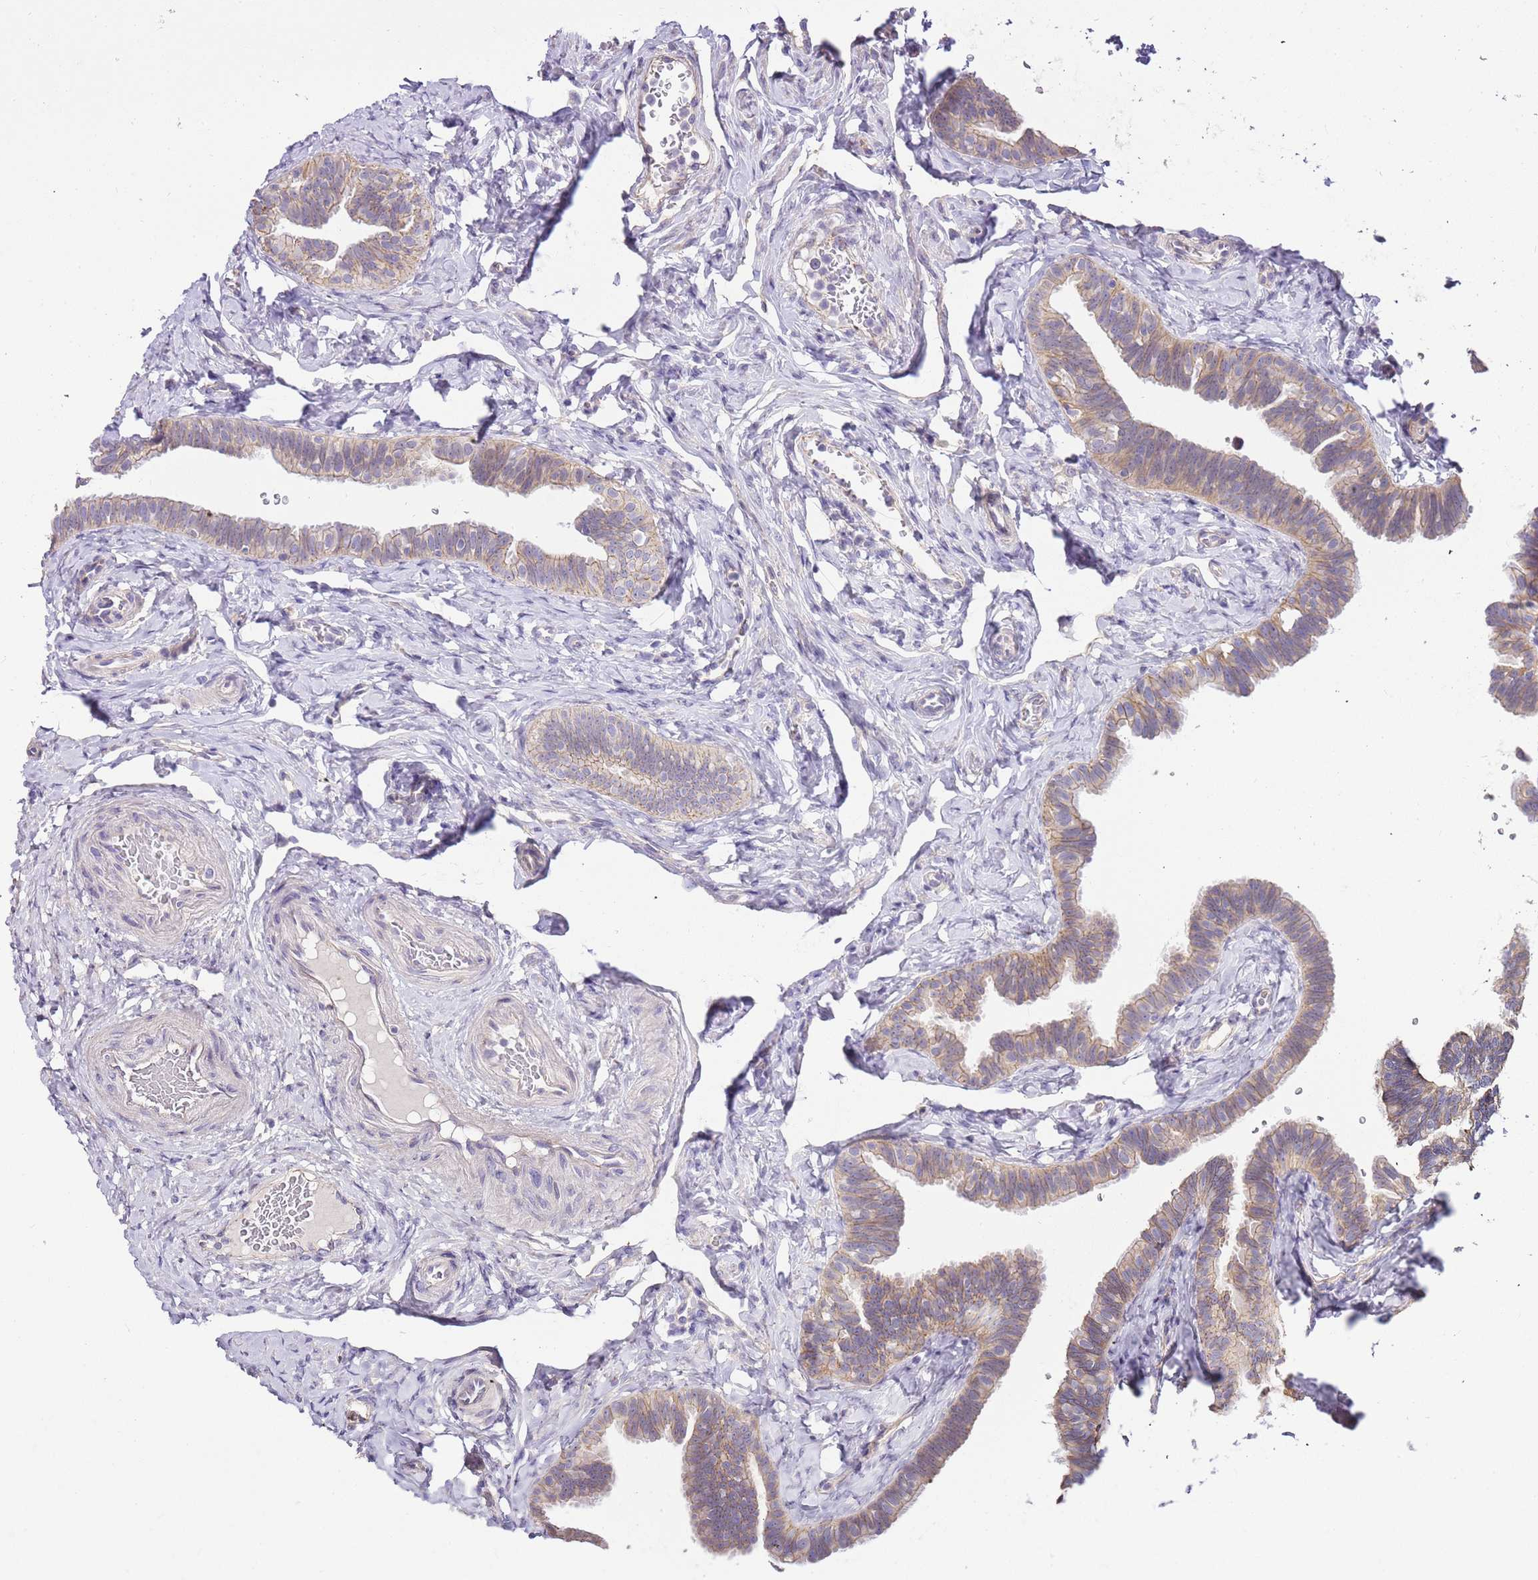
{"staining": {"intensity": "weak", "quantity": "25%-75%", "location": "cytoplasmic/membranous"}, "tissue": "fallopian tube", "cell_type": "Glandular cells", "image_type": "normal", "snomed": [{"axis": "morphology", "description": "Normal tissue, NOS"}, {"axis": "topography", "description": "Fallopian tube"}], "caption": "IHC micrograph of normal fallopian tube stained for a protein (brown), which demonstrates low levels of weak cytoplasmic/membranous staining in about 25%-75% of glandular cells.", "gene": "CLBA1", "patient": {"sex": "female", "age": 39}}